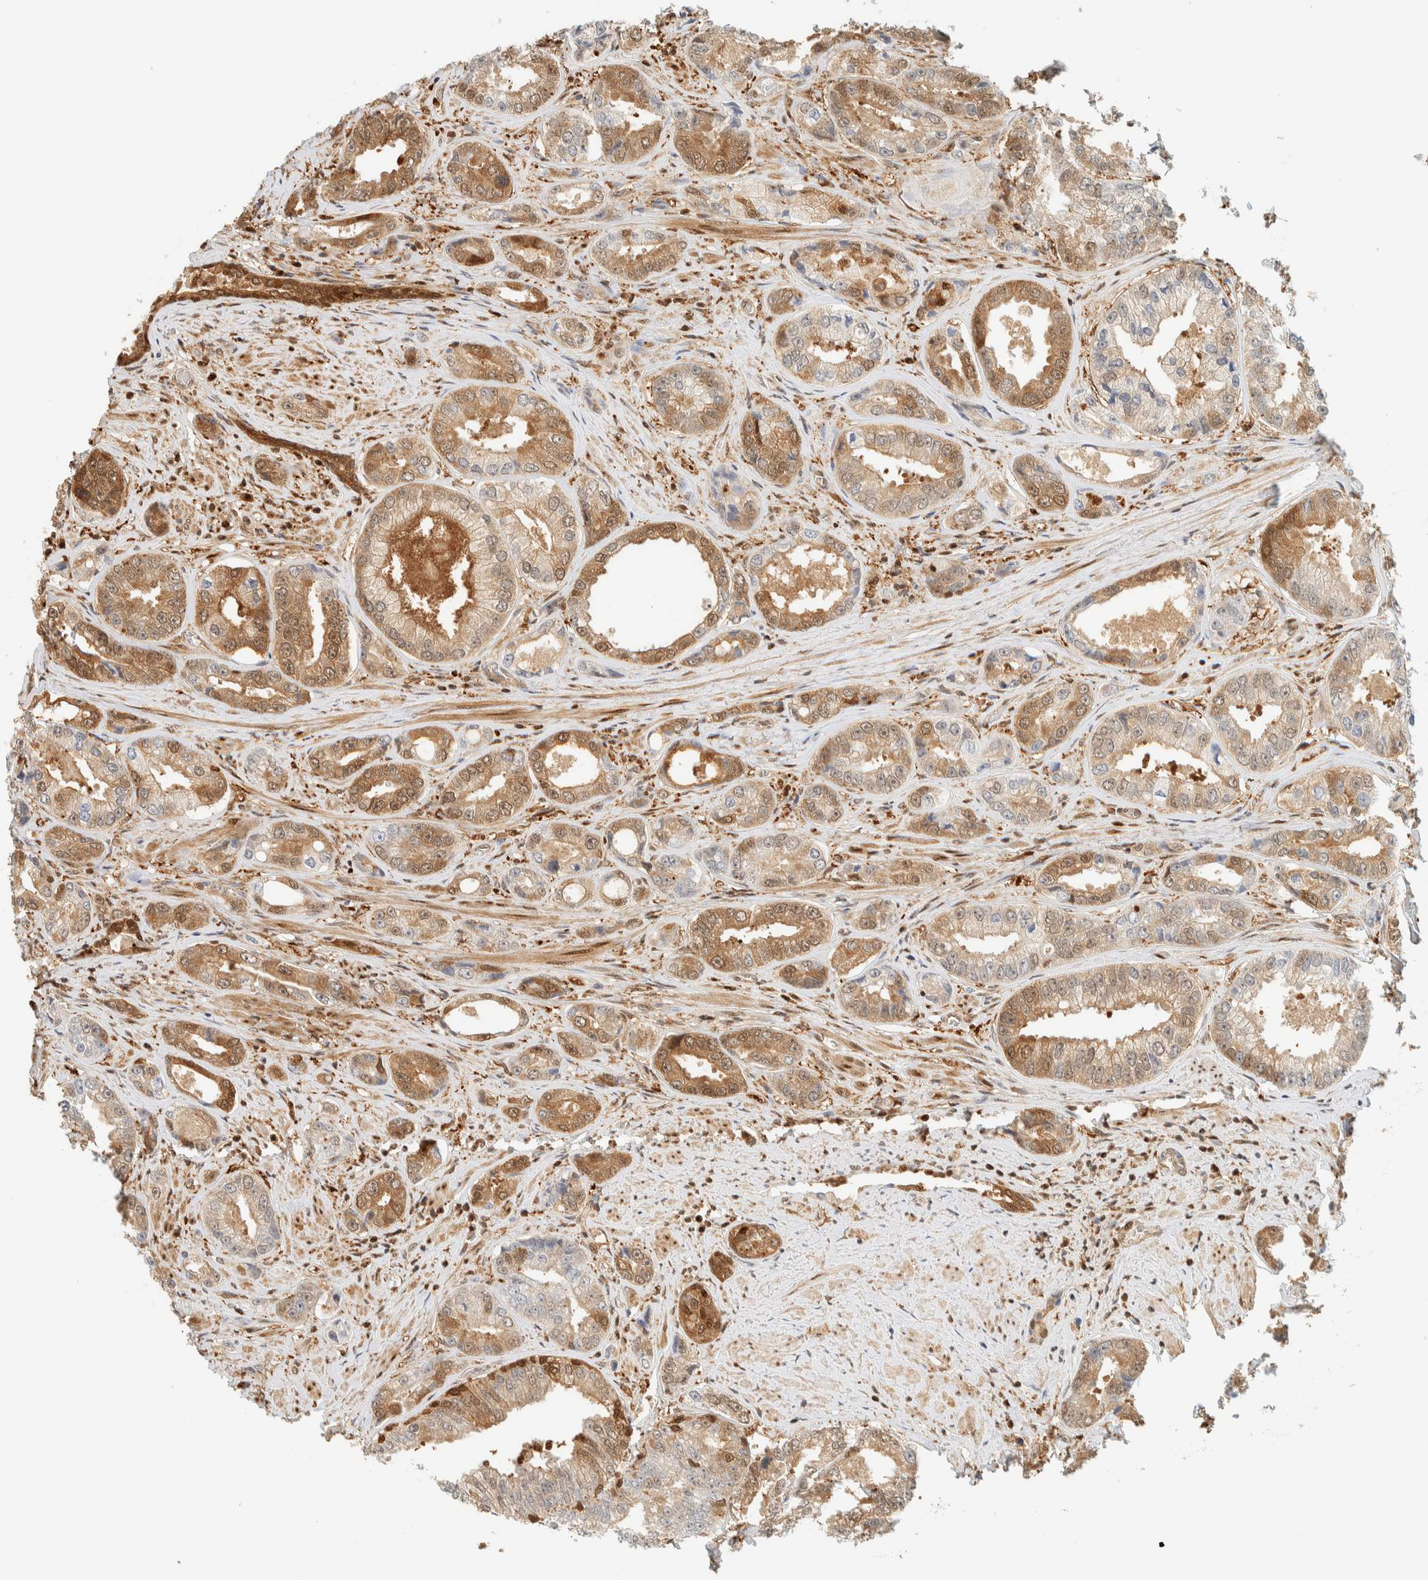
{"staining": {"intensity": "moderate", "quantity": ">75%", "location": "cytoplasmic/membranous,nuclear"}, "tissue": "prostate cancer", "cell_type": "Tumor cells", "image_type": "cancer", "snomed": [{"axis": "morphology", "description": "Adenocarcinoma, High grade"}, {"axis": "topography", "description": "Prostate"}], "caption": "A photomicrograph of human prostate cancer stained for a protein reveals moderate cytoplasmic/membranous and nuclear brown staining in tumor cells. Nuclei are stained in blue.", "gene": "ZBTB37", "patient": {"sex": "male", "age": 61}}